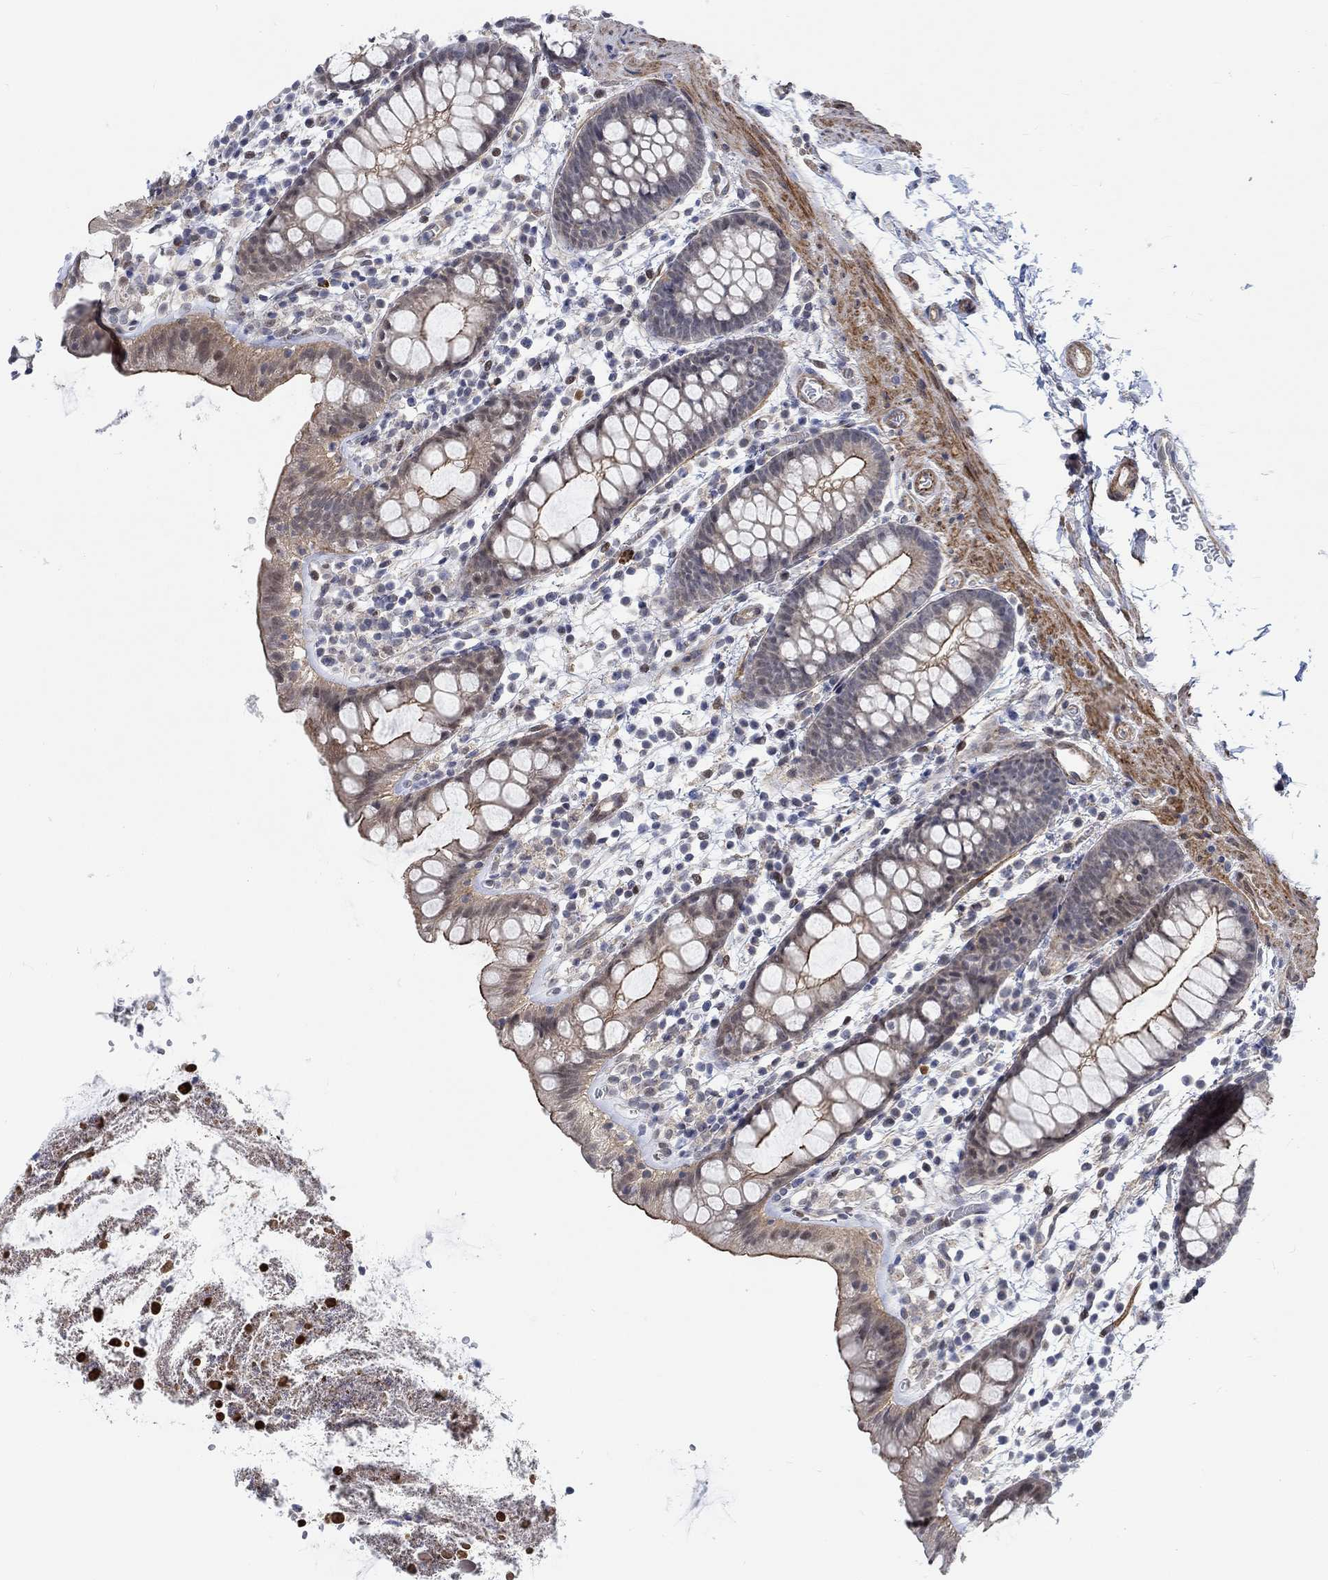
{"staining": {"intensity": "strong", "quantity": "<25%", "location": "cytoplasmic/membranous"}, "tissue": "rectum", "cell_type": "Glandular cells", "image_type": "normal", "snomed": [{"axis": "morphology", "description": "Normal tissue, NOS"}, {"axis": "topography", "description": "Rectum"}], "caption": "Rectum stained with immunohistochemistry shows strong cytoplasmic/membranous positivity in approximately <25% of glandular cells. (brown staining indicates protein expression, while blue staining denotes nuclei).", "gene": "KCNH8", "patient": {"sex": "male", "age": 57}}